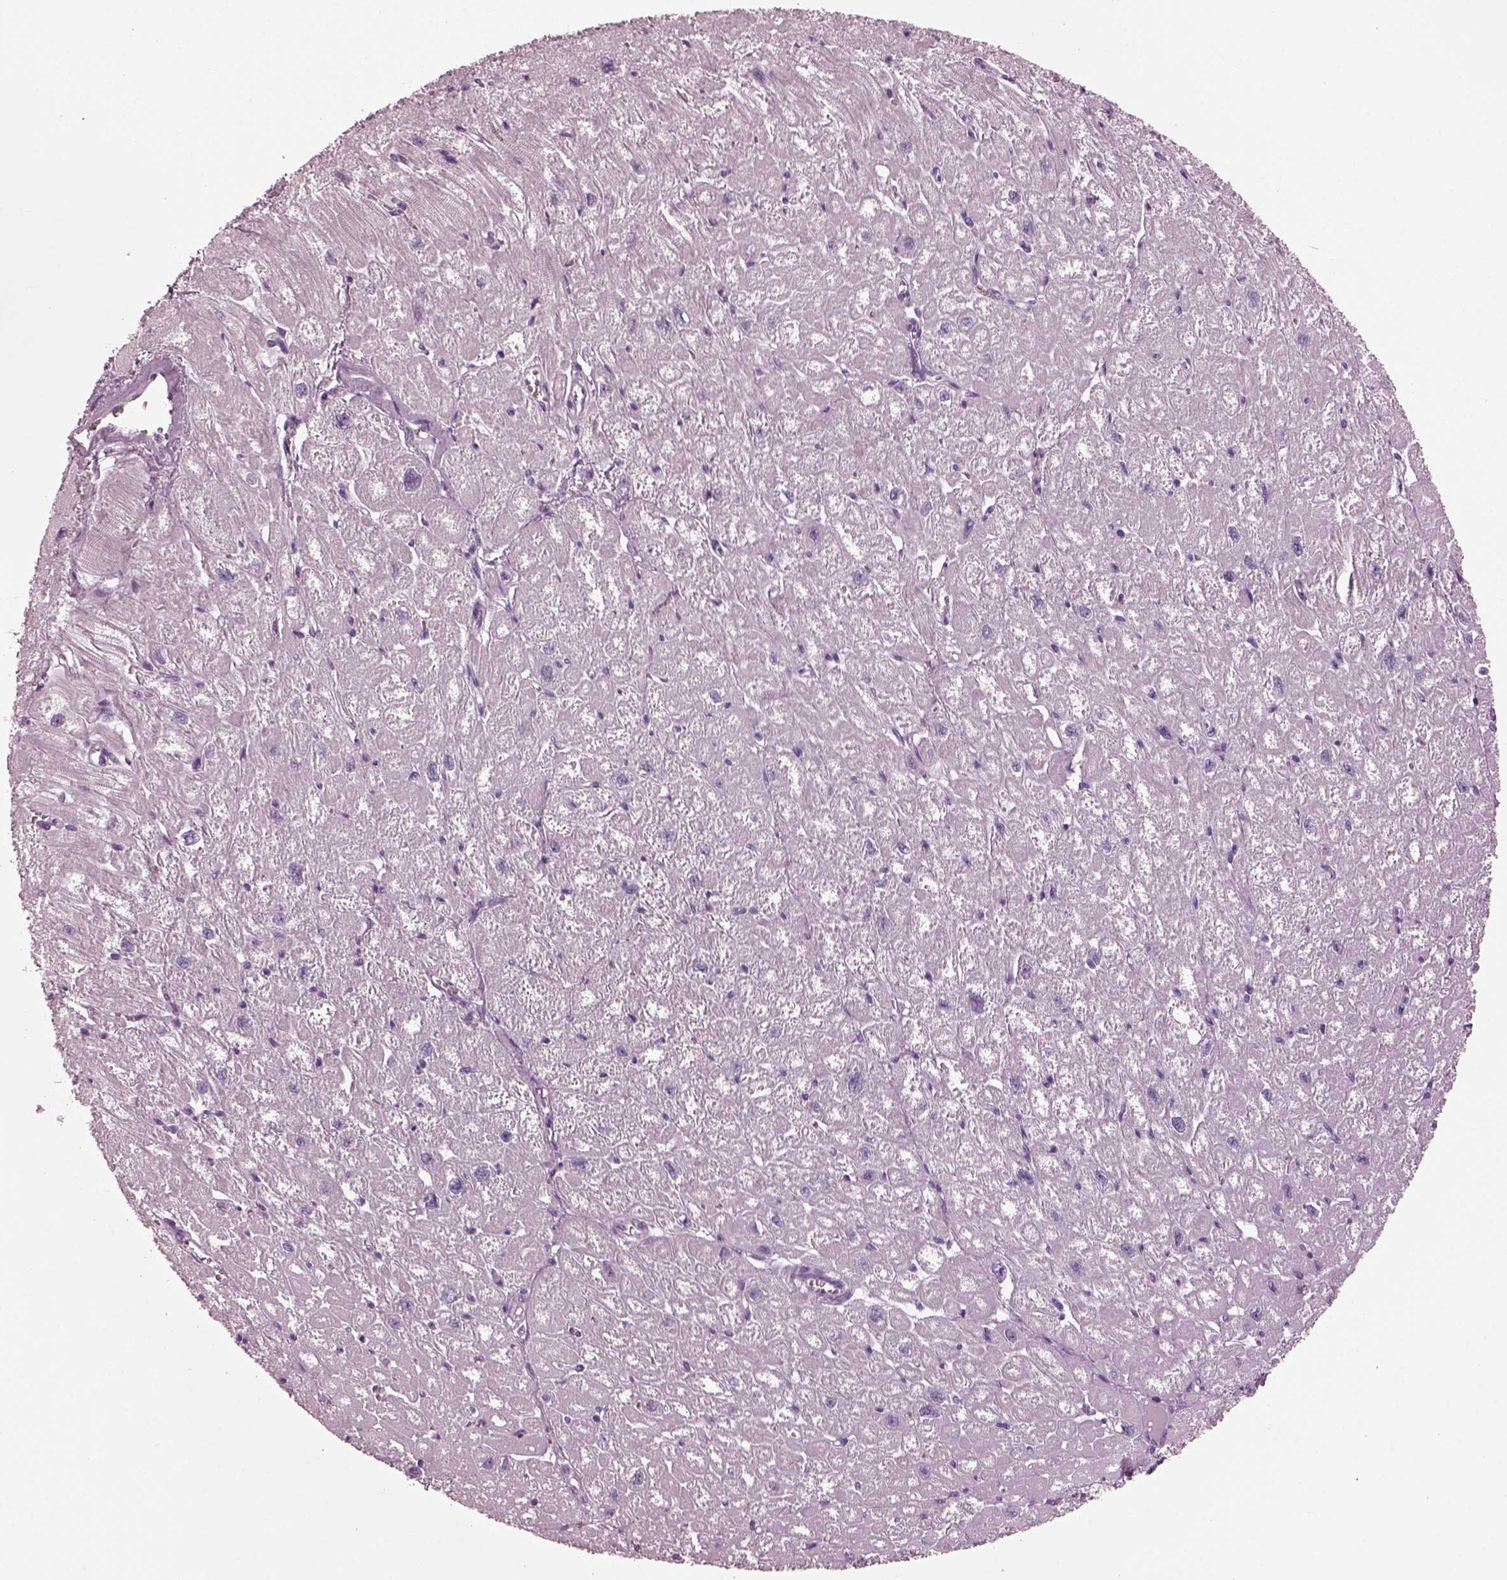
{"staining": {"intensity": "negative", "quantity": "none", "location": "none"}, "tissue": "heart muscle", "cell_type": "Cardiomyocytes", "image_type": "normal", "snomed": [{"axis": "morphology", "description": "Normal tissue, NOS"}, {"axis": "topography", "description": "Heart"}], "caption": "Immunohistochemistry (IHC) micrograph of benign human heart muscle stained for a protein (brown), which exhibits no staining in cardiomyocytes. Nuclei are stained in blue.", "gene": "SHTN1", "patient": {"sex": "male", "age": 61}}